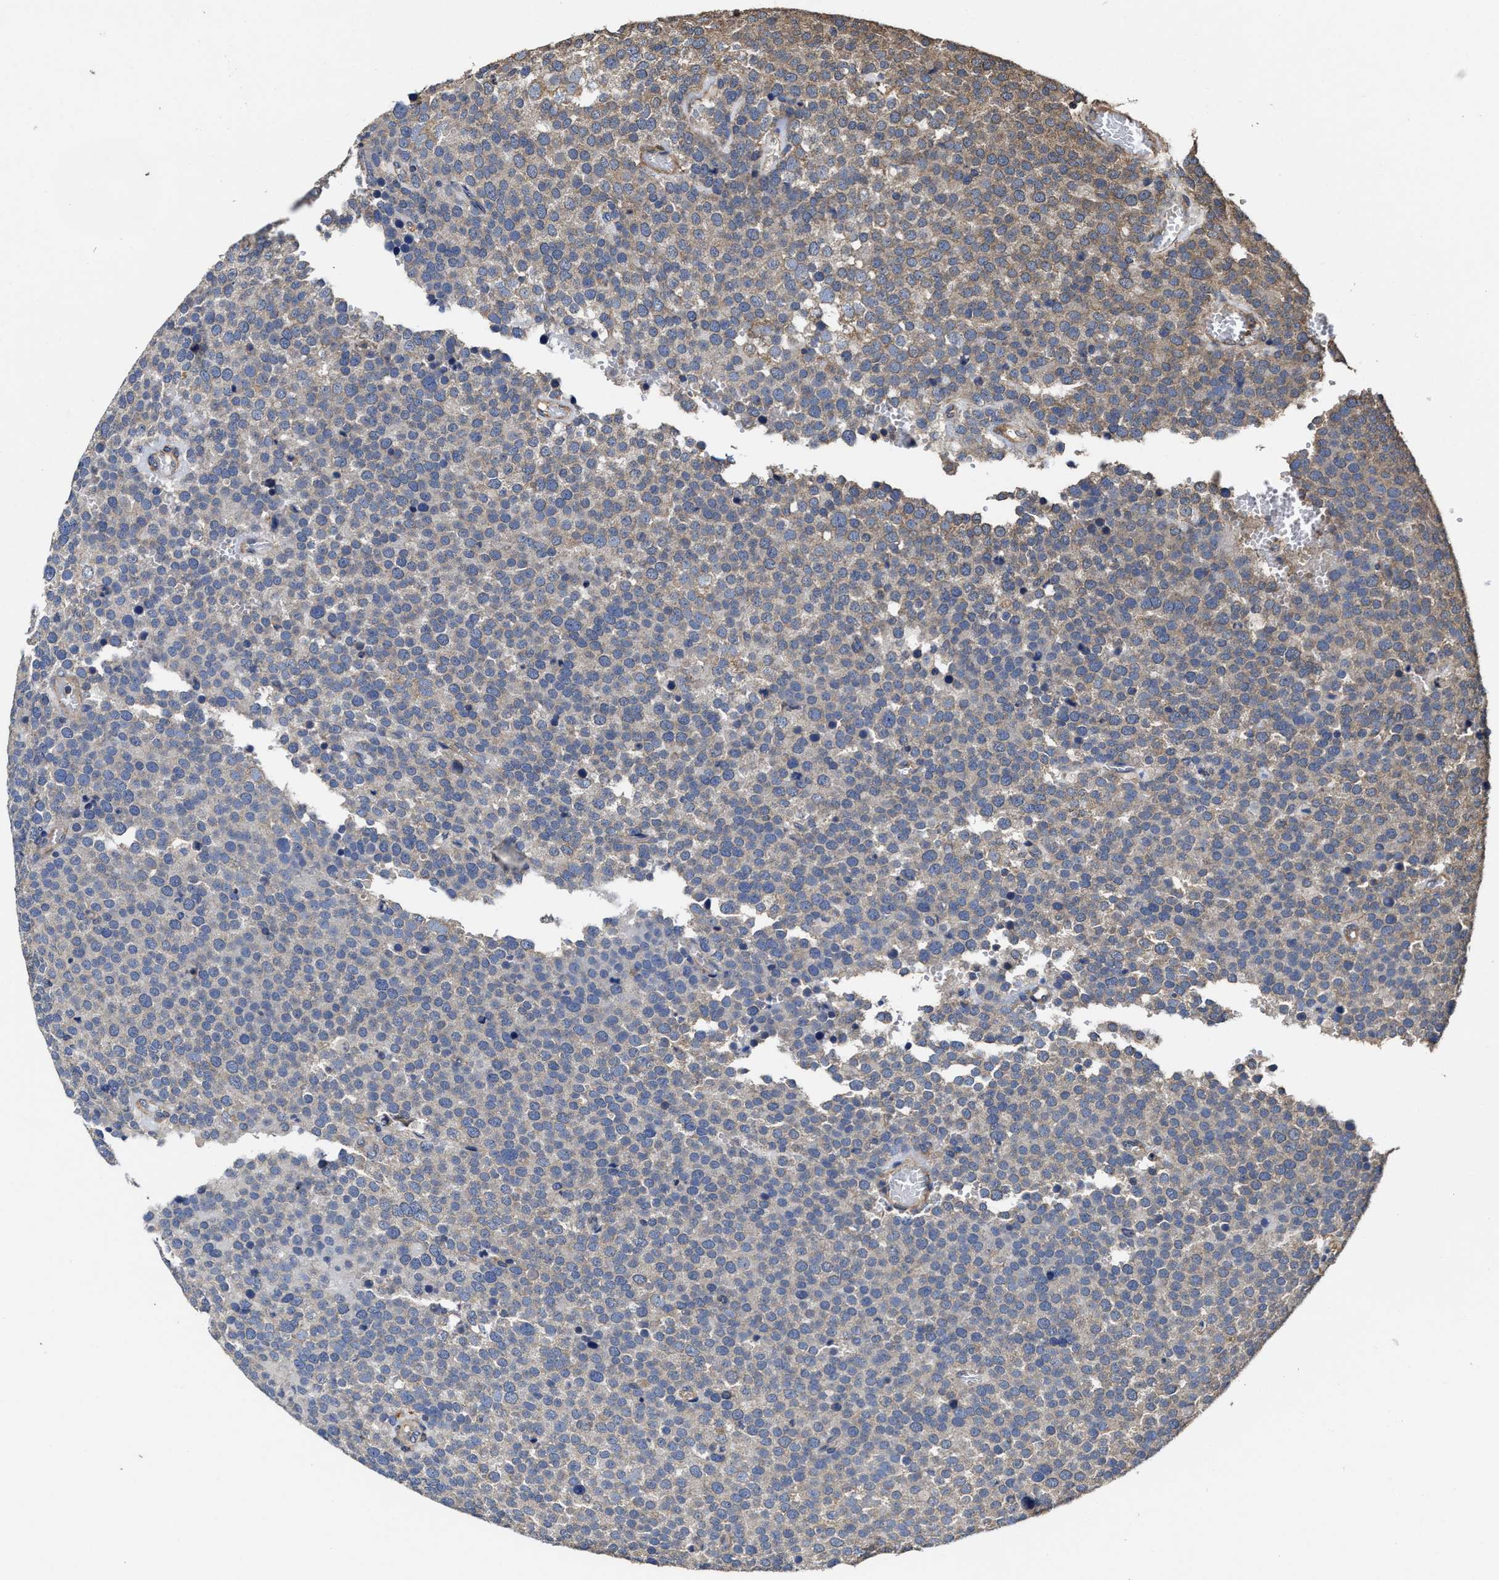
{"staining": {"intensity": "weak", "quantity": "25%-75%", "location": "cytoplasmic/membranous"}, "tissue": "testis cancer", "cell_type": "Tumor cells", "image_type": "cancer", "snomed": [{"axis": "morphology", "description": "Normal tissue, NOS"}, {"axis": "morphology", "description": "Seminoma, NOS"}, {"axis": "topography", "description": "Testis"}], "caption": "The histopathology image displays a brown stain indicating the presence of a protein in the cytoplasmic/membranous of tumor cells in testis seminoma. Nuclei are stained in blue.", "gene": "SFXN4", "patient": {"sex": "male", "age": 71}}